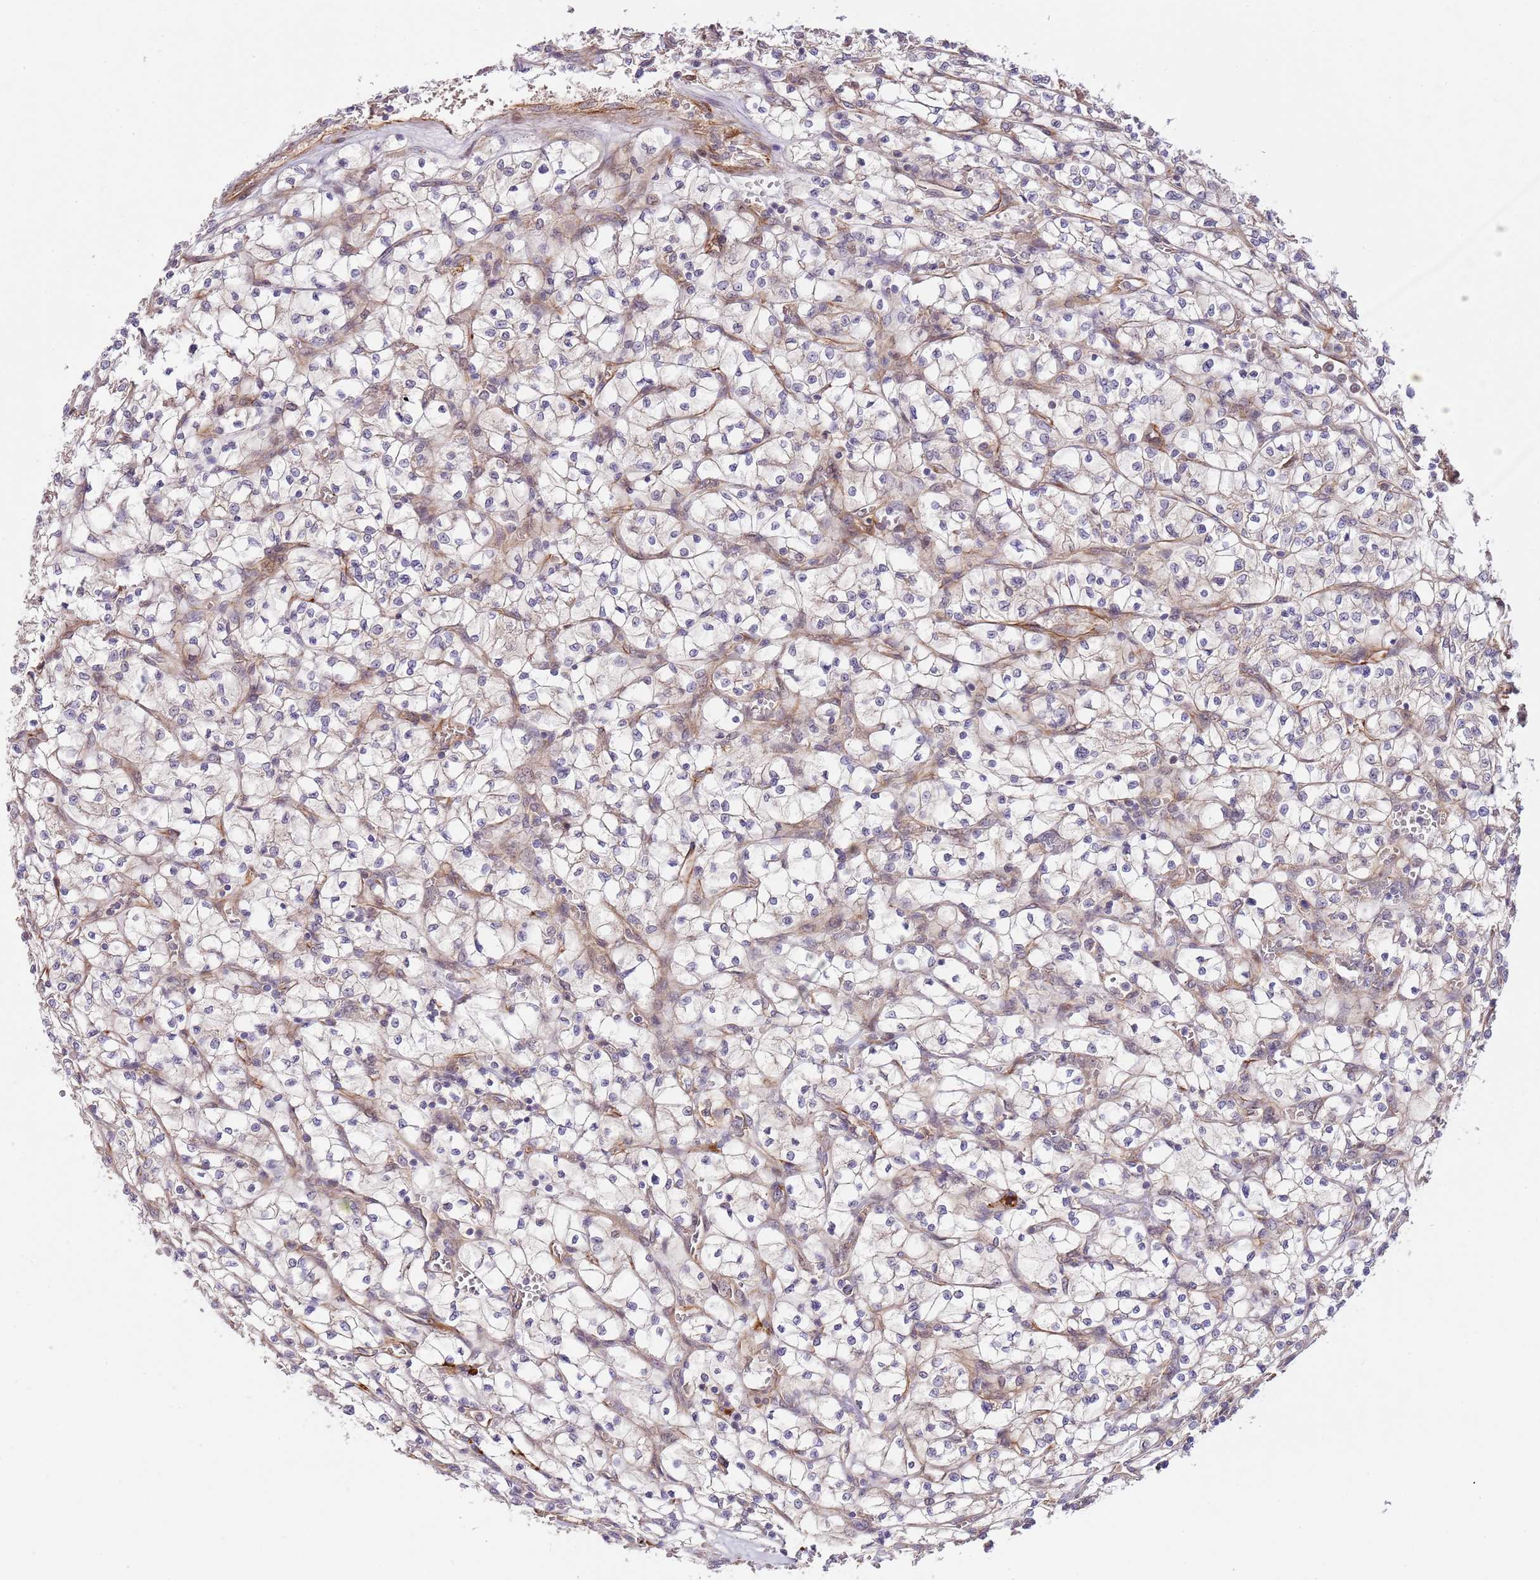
{"staining": {"intensity": "negative", "quantity": "none", "location": "none"}, "tissue": "renal cancer", "cell_type": "Tumor cells", "image_type": "cancer", "snomed": [{"axis": "morphology", "description": "Adenocarcinoma, NOS"}, {"axis": "topography", "description": "Kidney"}], "caption": "Immunohistochemistry of human renal cancer displays no staining in tumor cells.", "gene": "NEK3", "patient": {"sex": "female", "age": 64}}